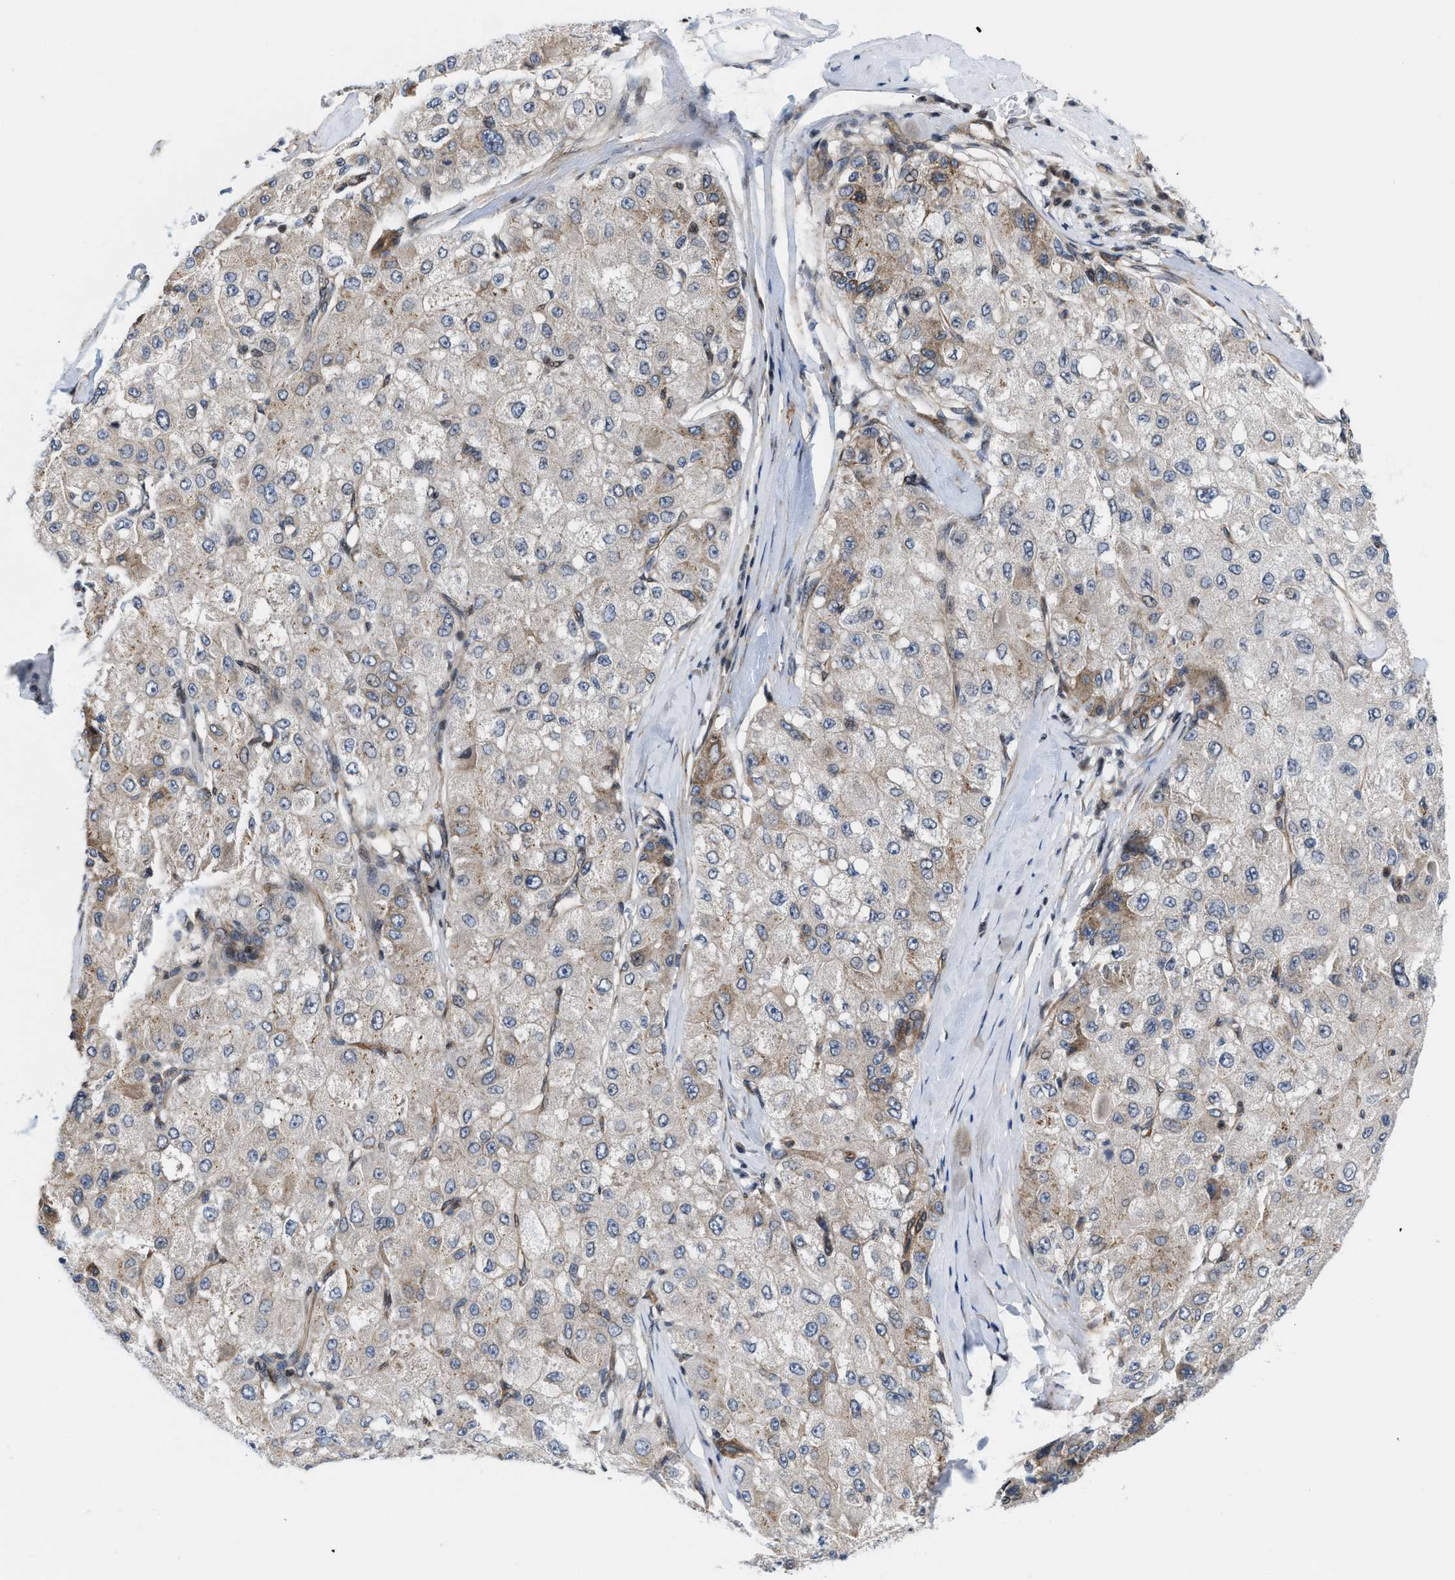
{"staining": {"intensity": "weak", "quantity": "<25%", "location": "cytoplasmic/membranous"}, "tissue": "liver cancer", "cell_type": "Tumor cells", "image_type": "cancer", "snomed": [{"axis": "morphology", "description": "Carcinoma, Hepatocellular, NOS"}, {"axis": "topography", "description": "Liver"}], "caption": "Hepatocellular carcinoma (liver) was stained to show a protein in brown. There is no significant expression in tumor cells.", "gene": "TGFB1I1", "patient": {"sex": "male", "age": 80}}